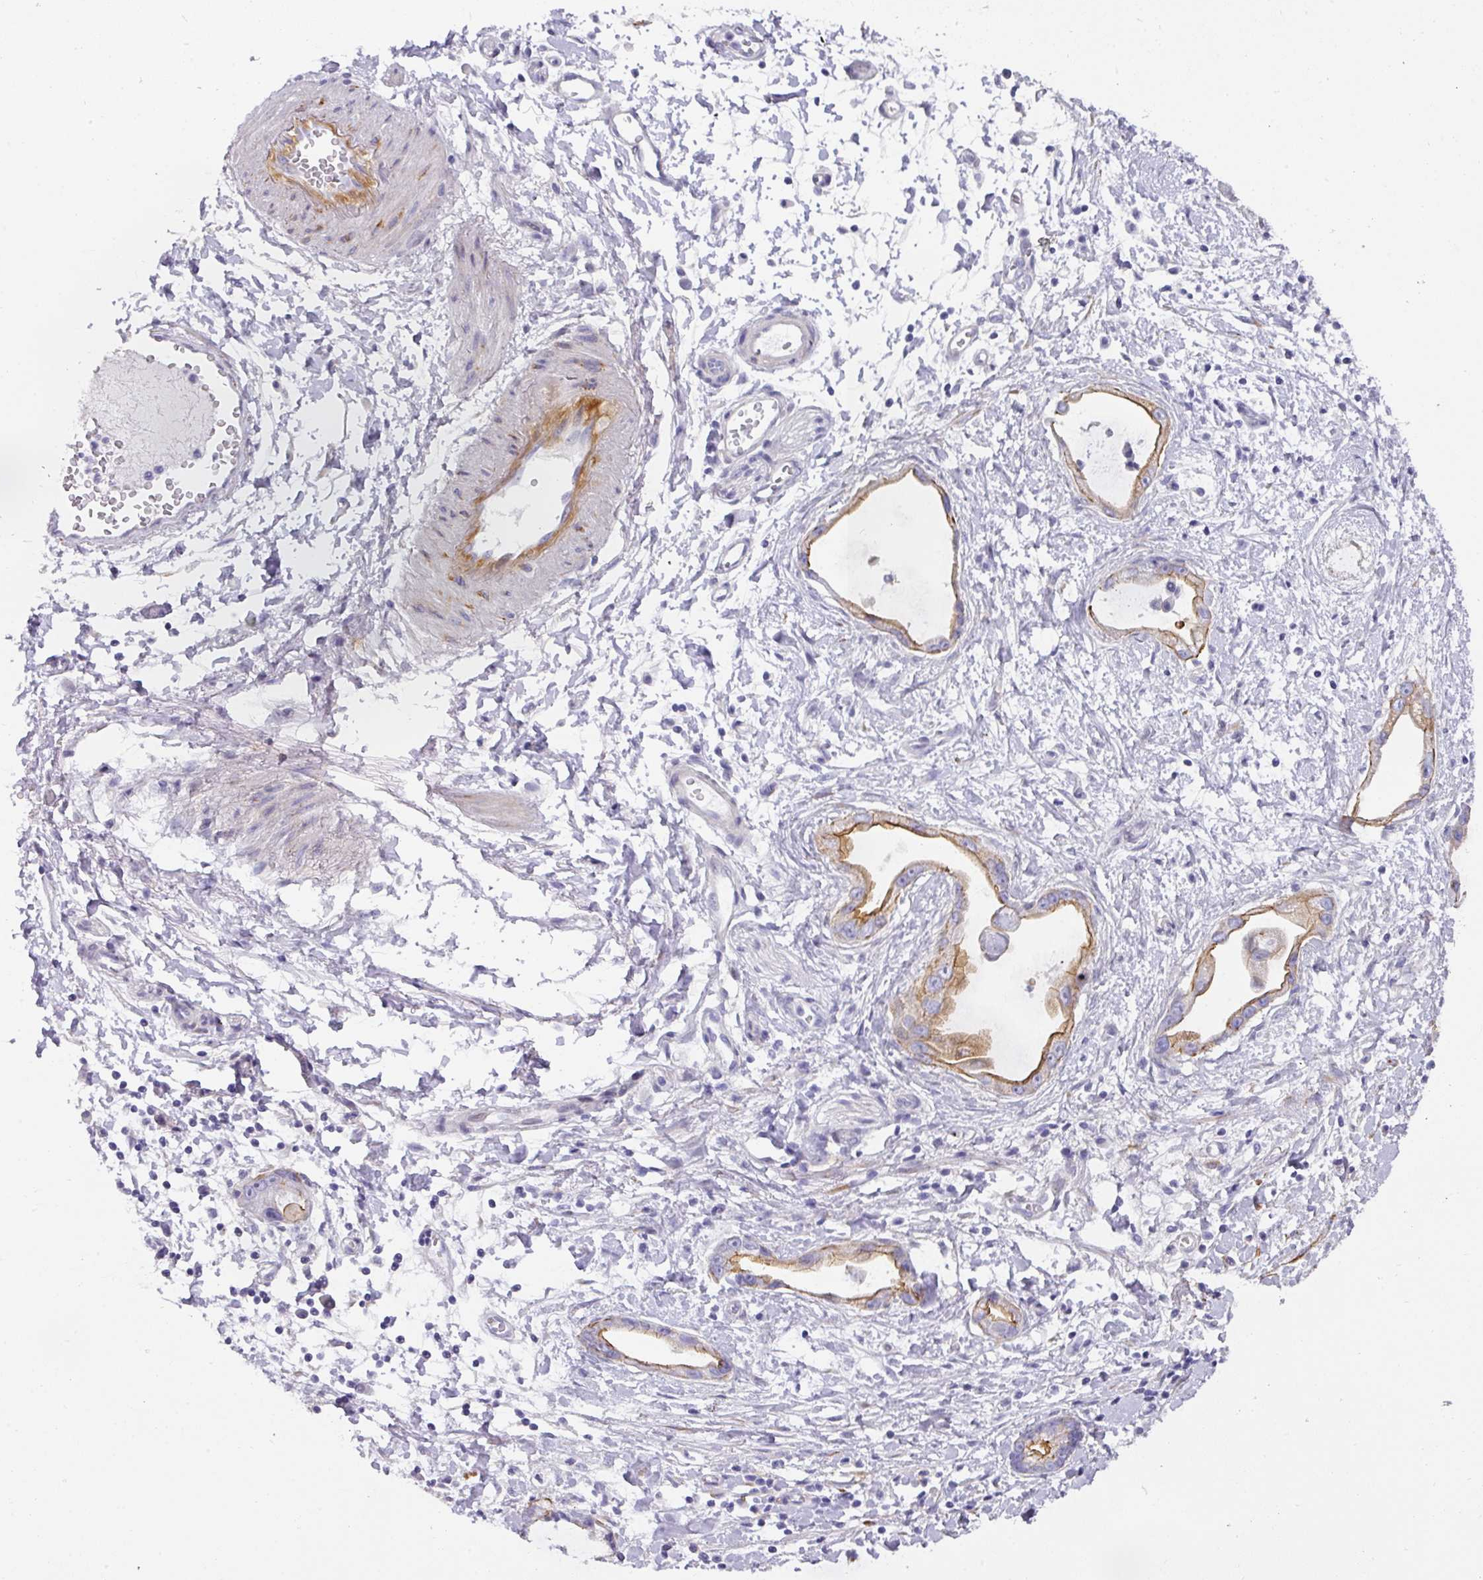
{"staining": {"intensity": "moderate", "quantity": "25%-75%", "location": "cytoplasmic/membranous"}, "tissue": "stomach cancer", "cell_type": "Tumor cells", "image_type": "cancer", "snomed": [{"axis": "morphology", "description": "Adenocarcinoma, NOS"}, {"axis": "topography", "description": "Stomach"}], "caption": "Stomach cancer stained with immunohistochemistry demonstrates moderate cytoplasmic/membranous positivity in approximately 25%-75% of tumor cells. Immunohistochemistry stains the protein of interest in brown and the nuclei are stained blue.", "gene": "ANKRD29", "patient": {"sex": "male", "age": 55}}